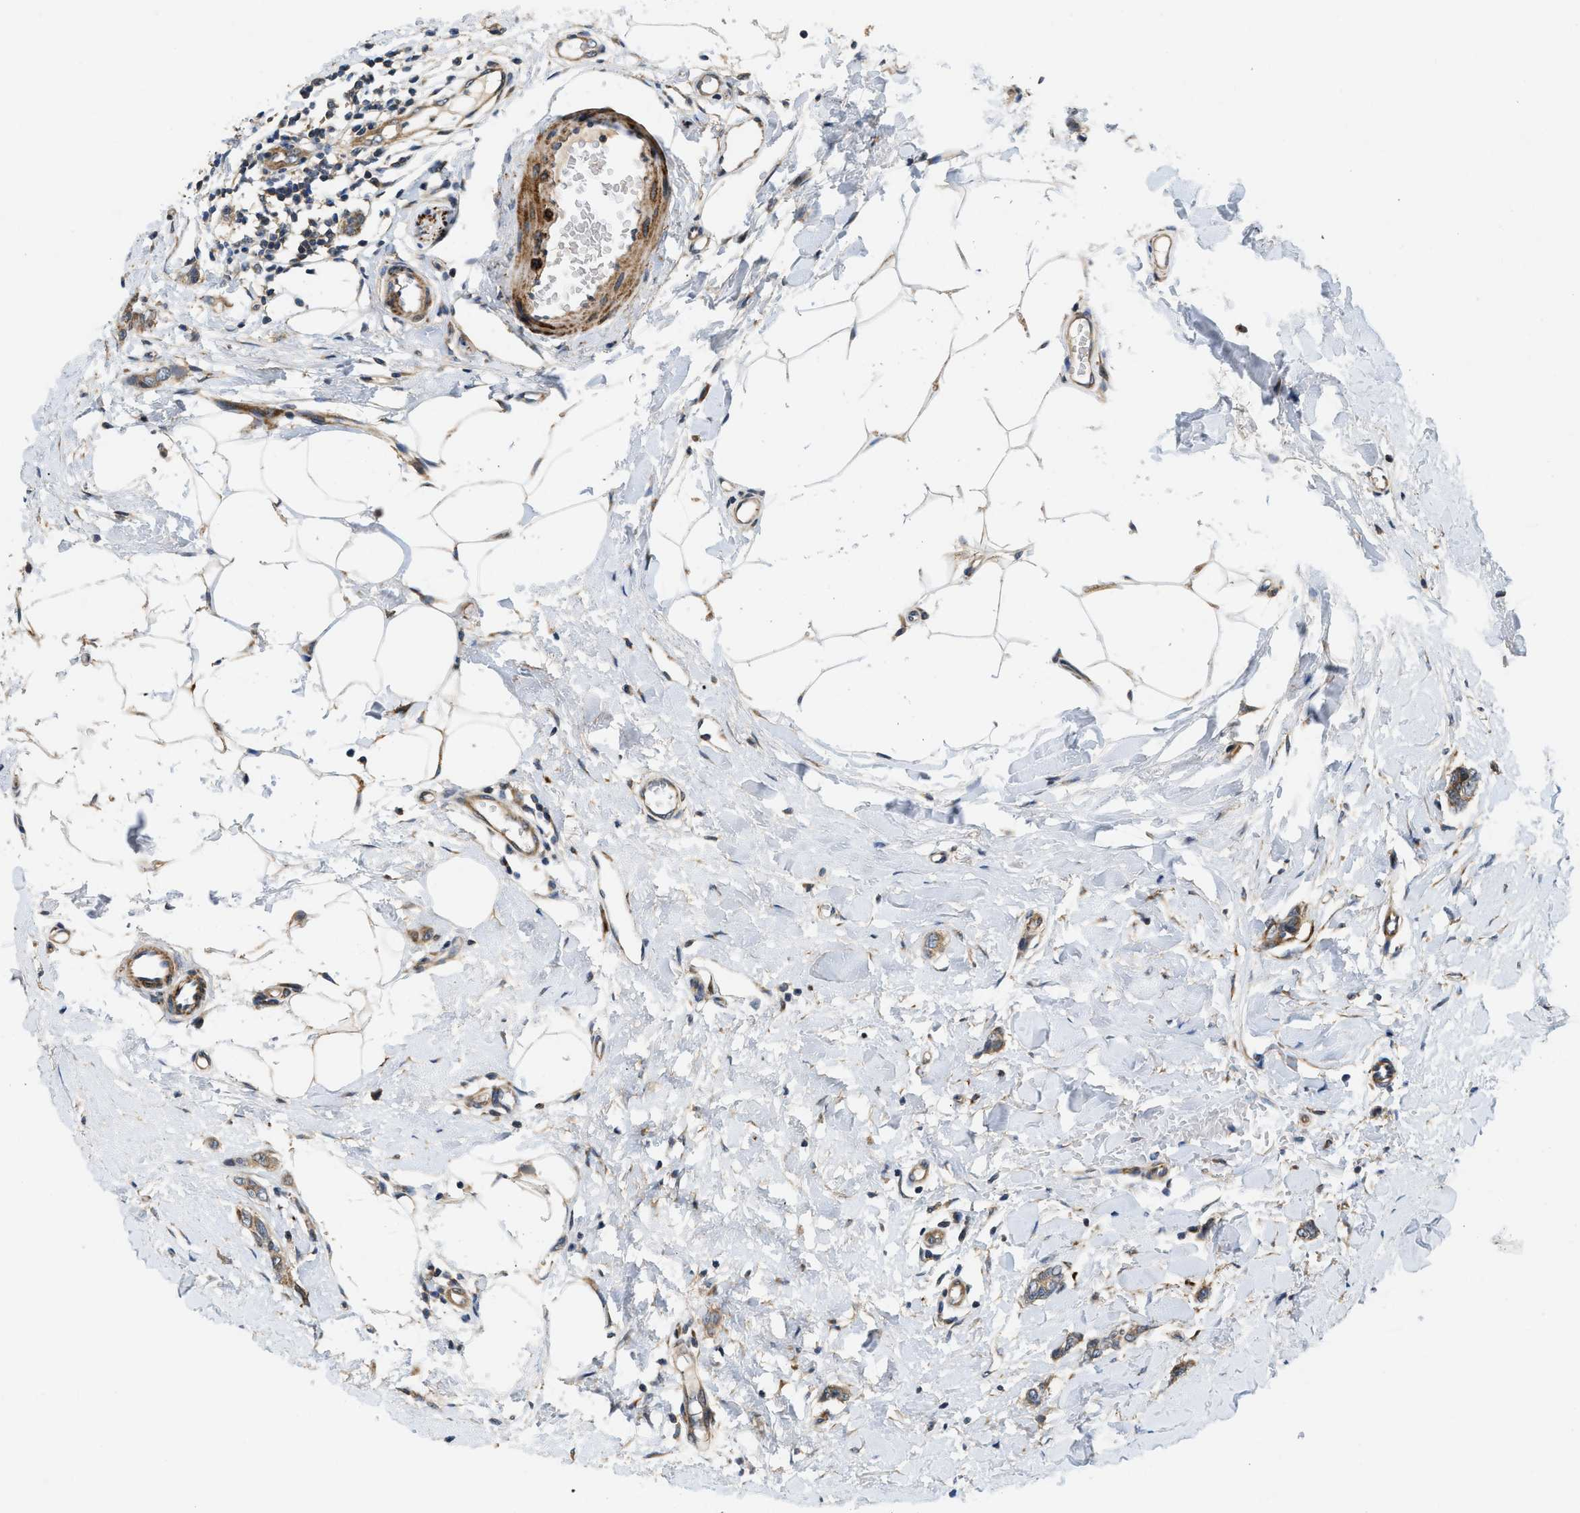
{"staining": {"intensity": "moderate", "quantity": ">75%", "location": "cytoplasmic/membranous"}, "tissue": "breast cancer", "cell_type": "Tumor cells", "image_type": "cancer", "snomed": [{"axis": "morphology", "description": "Lobular carcinoma"}, {"axis": "topography", "description": "Skin"}, {"axis": "topography", "description": "Breast"}], "caption": "This image displays immunohistochemistry staining of human breast cancer, with medium moderate cytoplasmic/membranous staining in about >75% of tumor cells.", "gene": "ZNF599", "patient": {"sex": "female", "age": 46}}